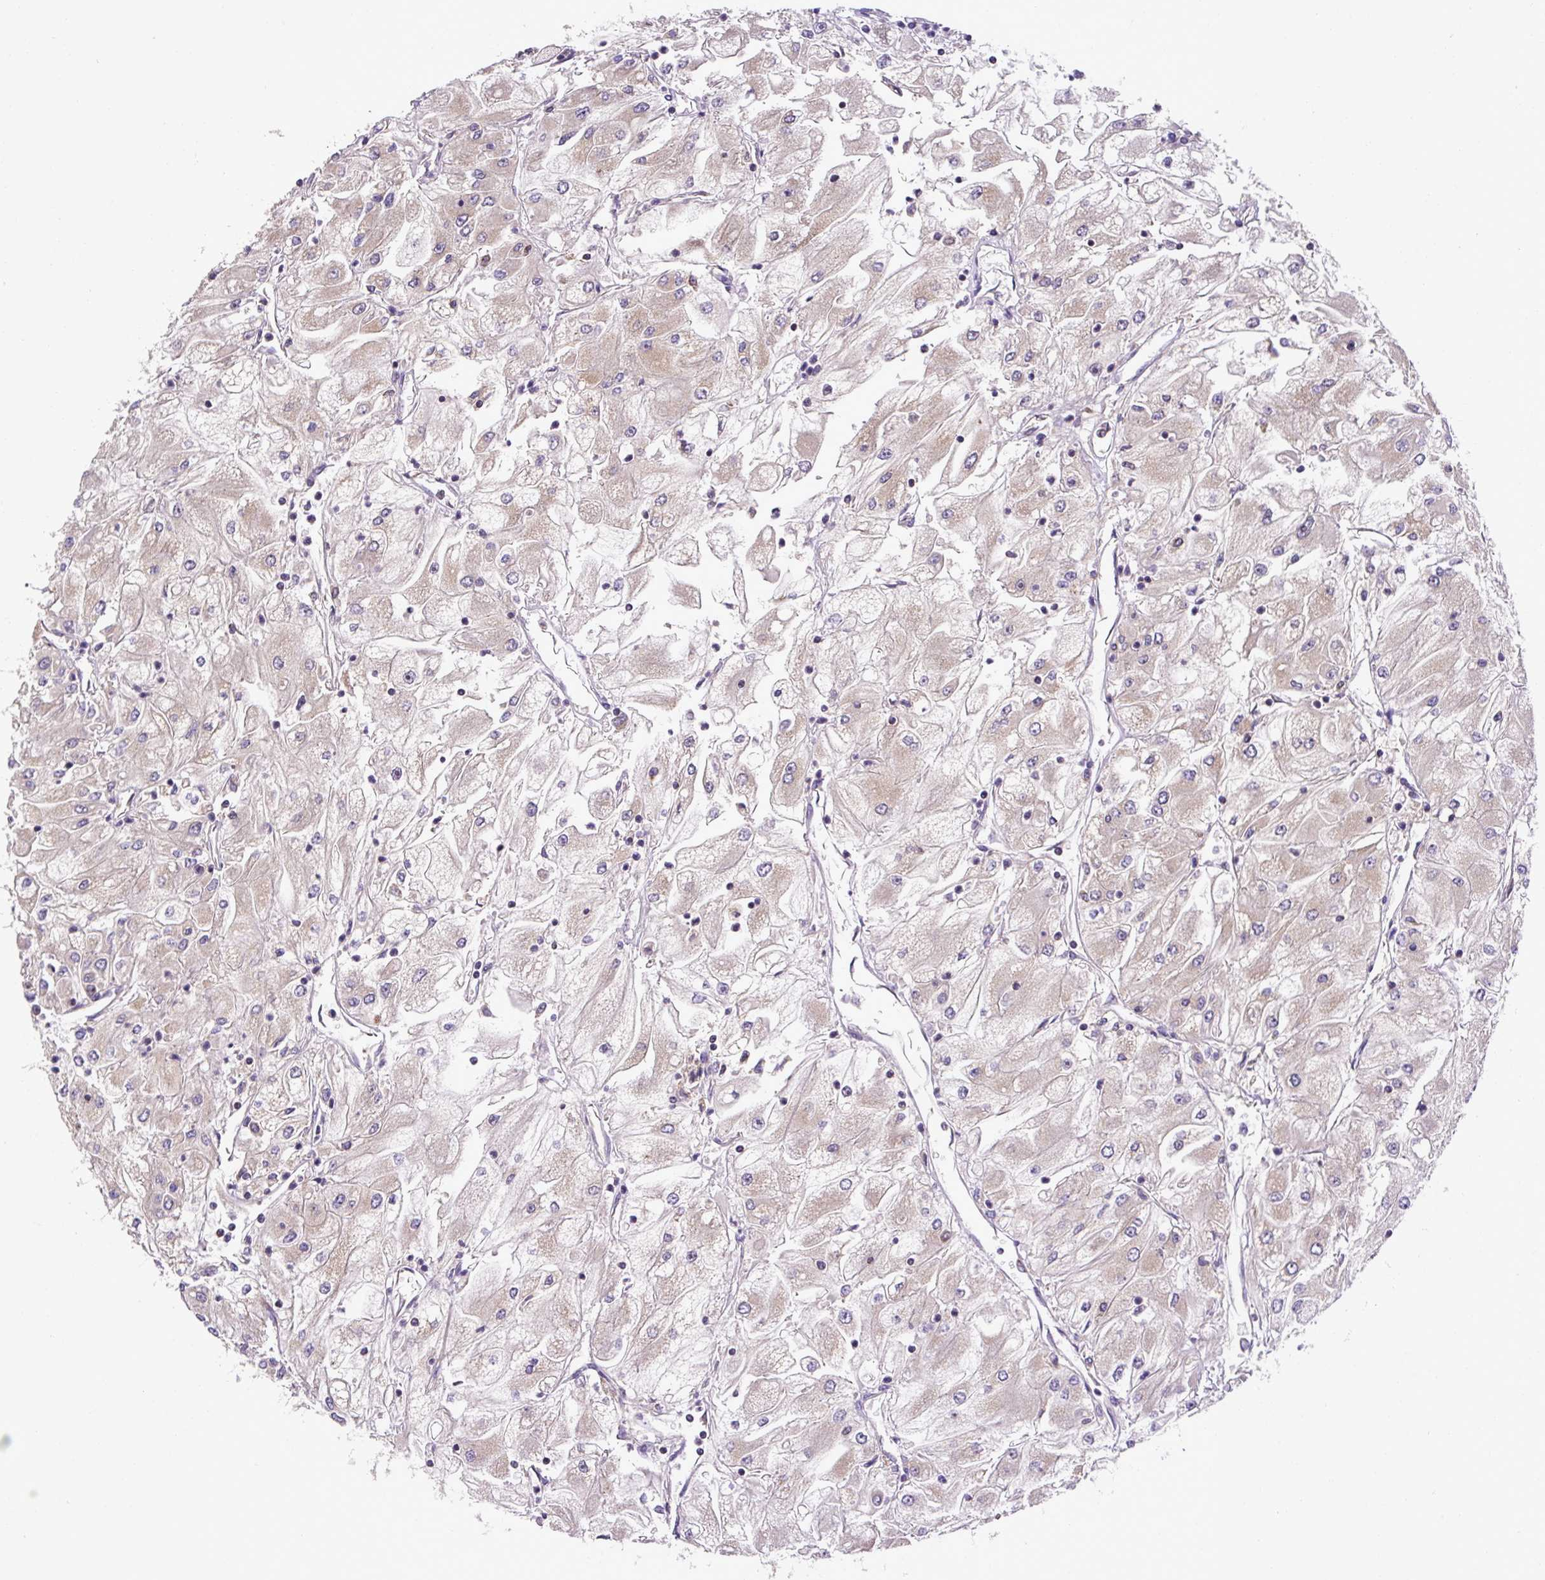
{"staining": {"intensity": "weak", "quantity": ">75%", "location": "cytoplasmic/membranous"}, "tissue": "renal cancer", "cell_type": "Tumor cells", "image_type": "cancer", "snomed": [{"axis": "morphology", "description": "Adenocarcinoma, NOS"}, {"axis": "topography", "description": "Kidney"}], "caption": "Approximately >75% of tumor cells in human adenocarcinoma (renal) display weak cytoplasmic/membranous protein expression as visualized by brown immunohistochemical staining.", "gene": "MFSD9", "patient": {"sex": "male", "age": 80}}